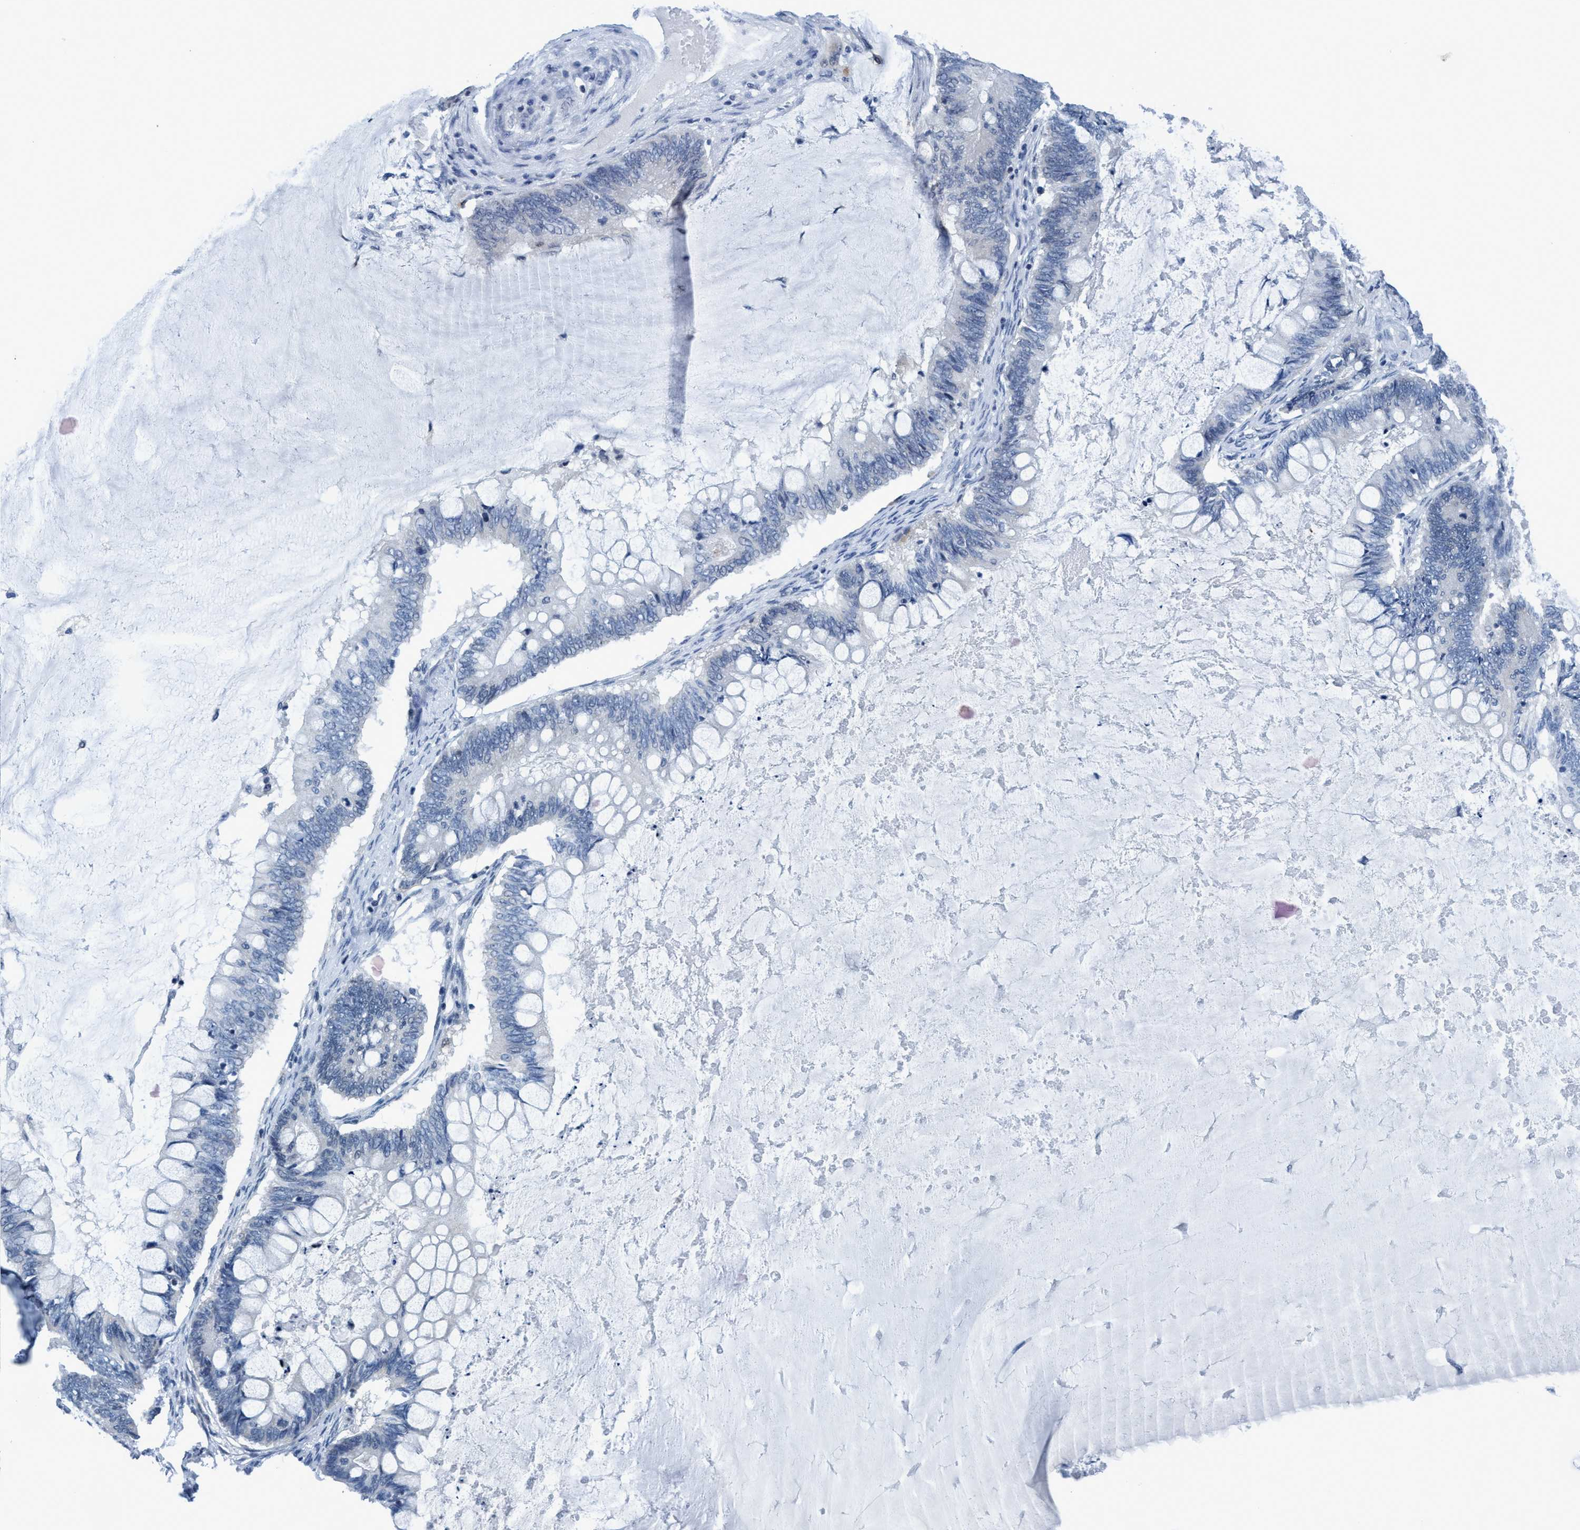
{"staining": {"intensity": "negative", "quantity": "none", "location": "none"}, "tissue": "ovarian cancer", "cell_type": "Tumor cells", "image_type": "cancer", "snomed": [{"axis": "morphology", "description": "Cystadenocarcinoma, mucinous, NOS"}, {"axis": "topography", "description": "Ovary"}], "caption": "A high-resolution photomicrograph shows IHC staining of ovarian cancer, which exhibits no significant positivity in tumor cells. (Immunohistochemistry (ihc), brightfield microscopy, high magnification).", "gene": "DNAI1", "patient": {"sex": "female", "age": 61}}